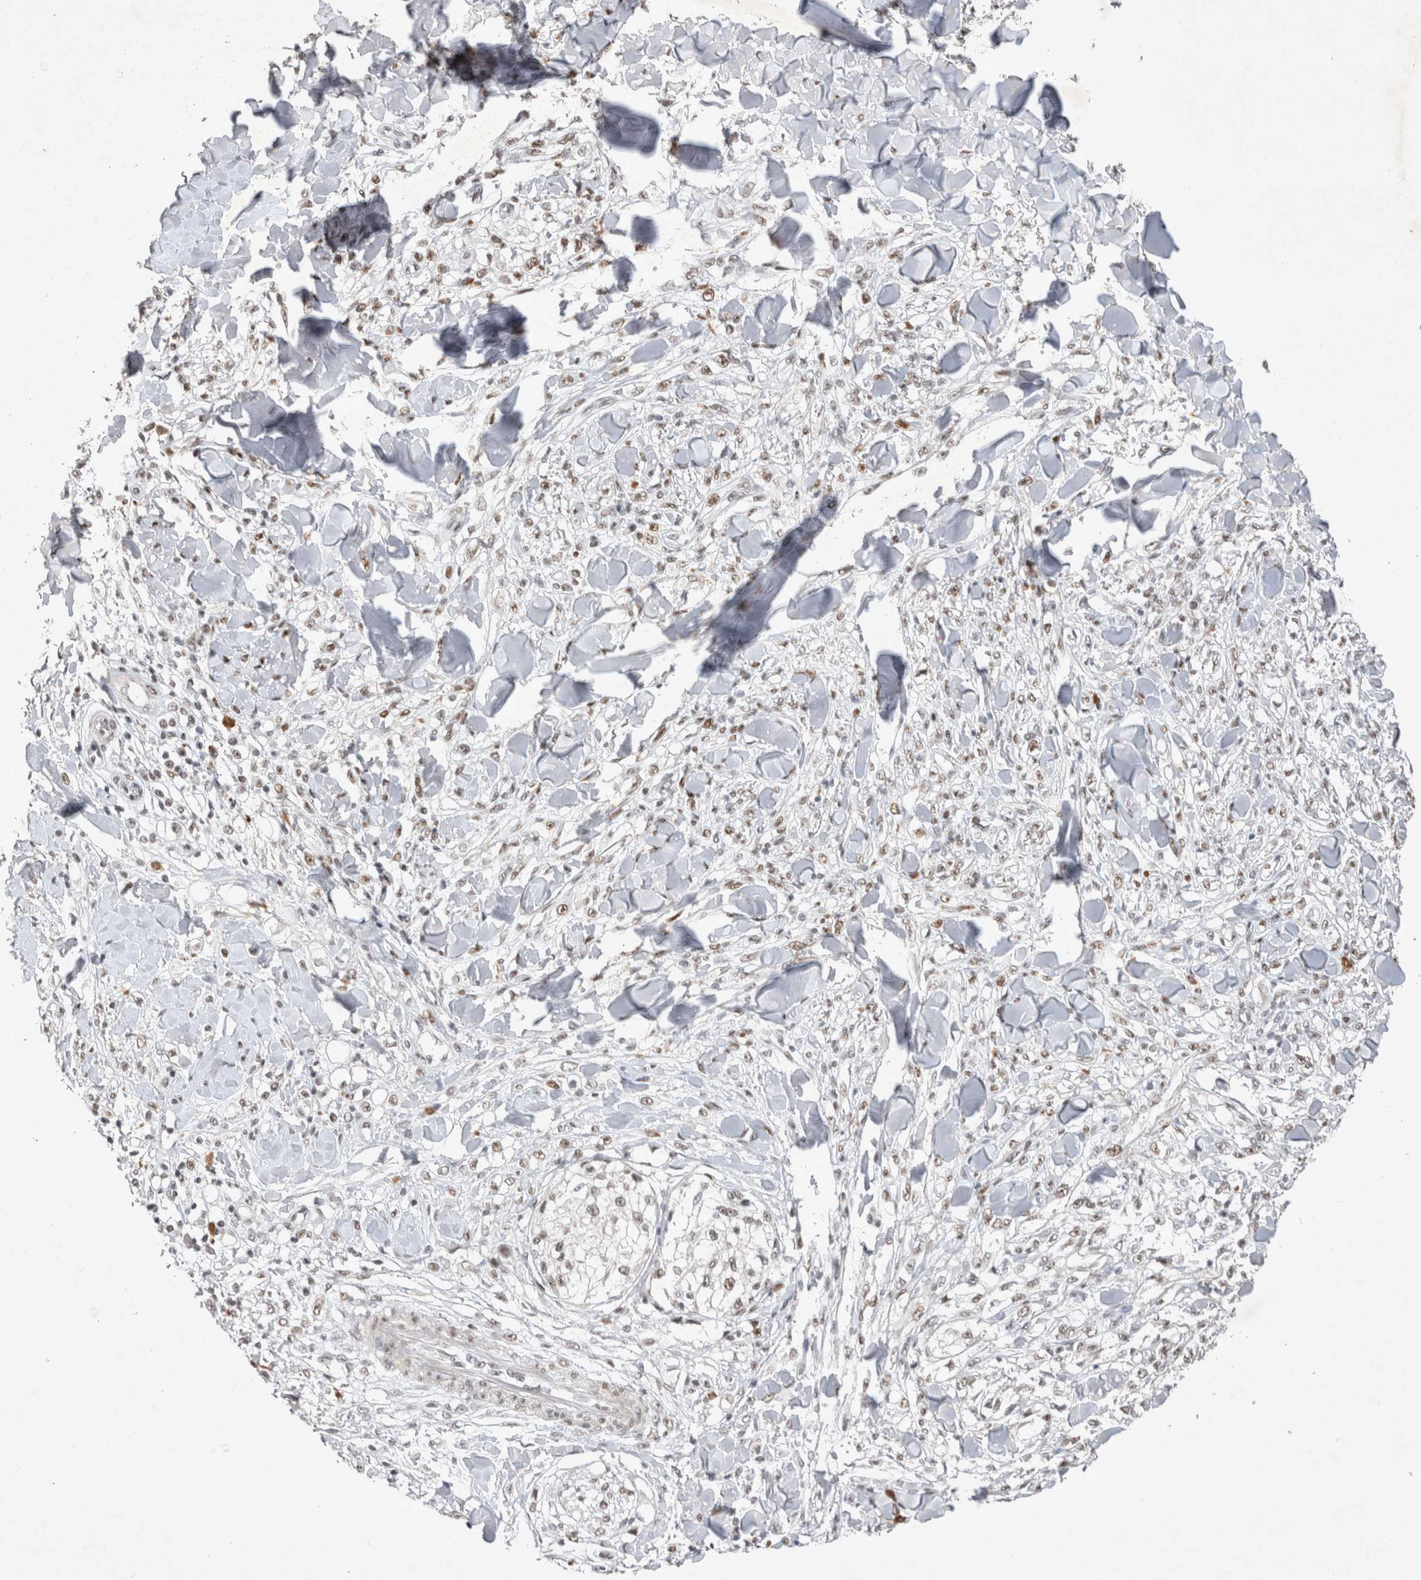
{"staining": {"intensity": "weak", "quantity": ">75%", "location": "nuclear"}, "tissue": "melanoma", "cell_type": "Tumor cells", "image_type": "cancer", "snomed": [{"axis": "morphology", "description": "Malignant melanoma, NOS"}, {"axis": "topography", "description": "Skin of head"}], "caption": "This micrograph exhibits malignant melanoma stained with IHC to label a protein in brown. The nuclear of tumor cells show weak positivity for the protein. Nuclei are counter-stained blue.", "gene": "RBM6", "patient": {"sex": "male", "age": 83}}